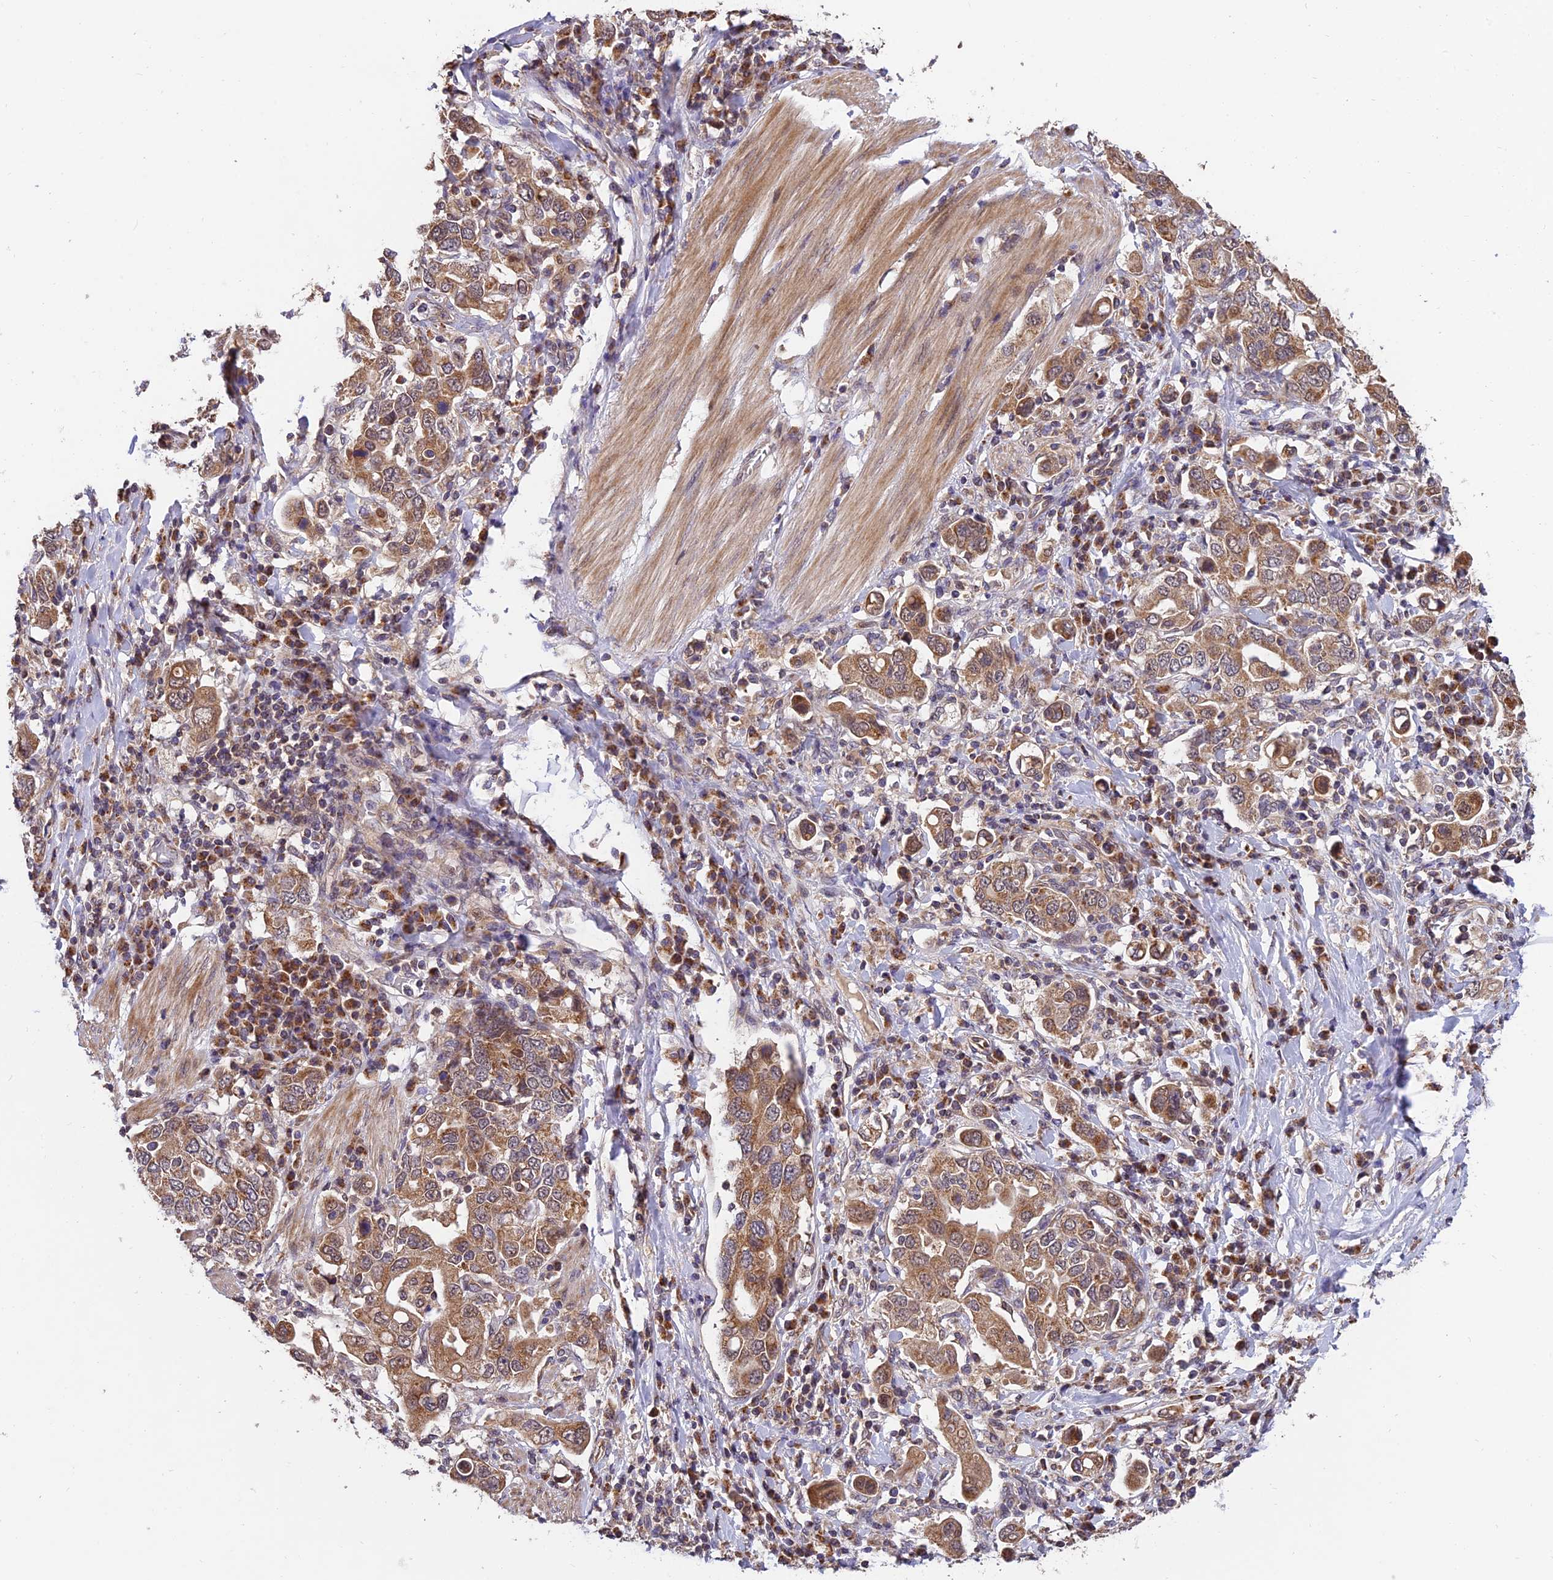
{"staining": {"intensity": "moderate", "quantity": ">75%", "location": "cytoplasmic/membranous"}, "tissue": "stomach cancer", "cell_type": "Tumor cells", "image_type": "cancer", "snomed": [{"axis": "morphology", "description": "Adenocarcinoma, NOS"}, {"axis": "topography", "description": "Stomach, upper"}], "caption": "Stomach adenocarcinoma was stained to show a protein in brown. There is medium levels of moderate cytoplasmic/membranous positivity in approximately >75% of tumor cells.", "gene": "MNS1", "patient": {"sex": "male", "age": 62}}